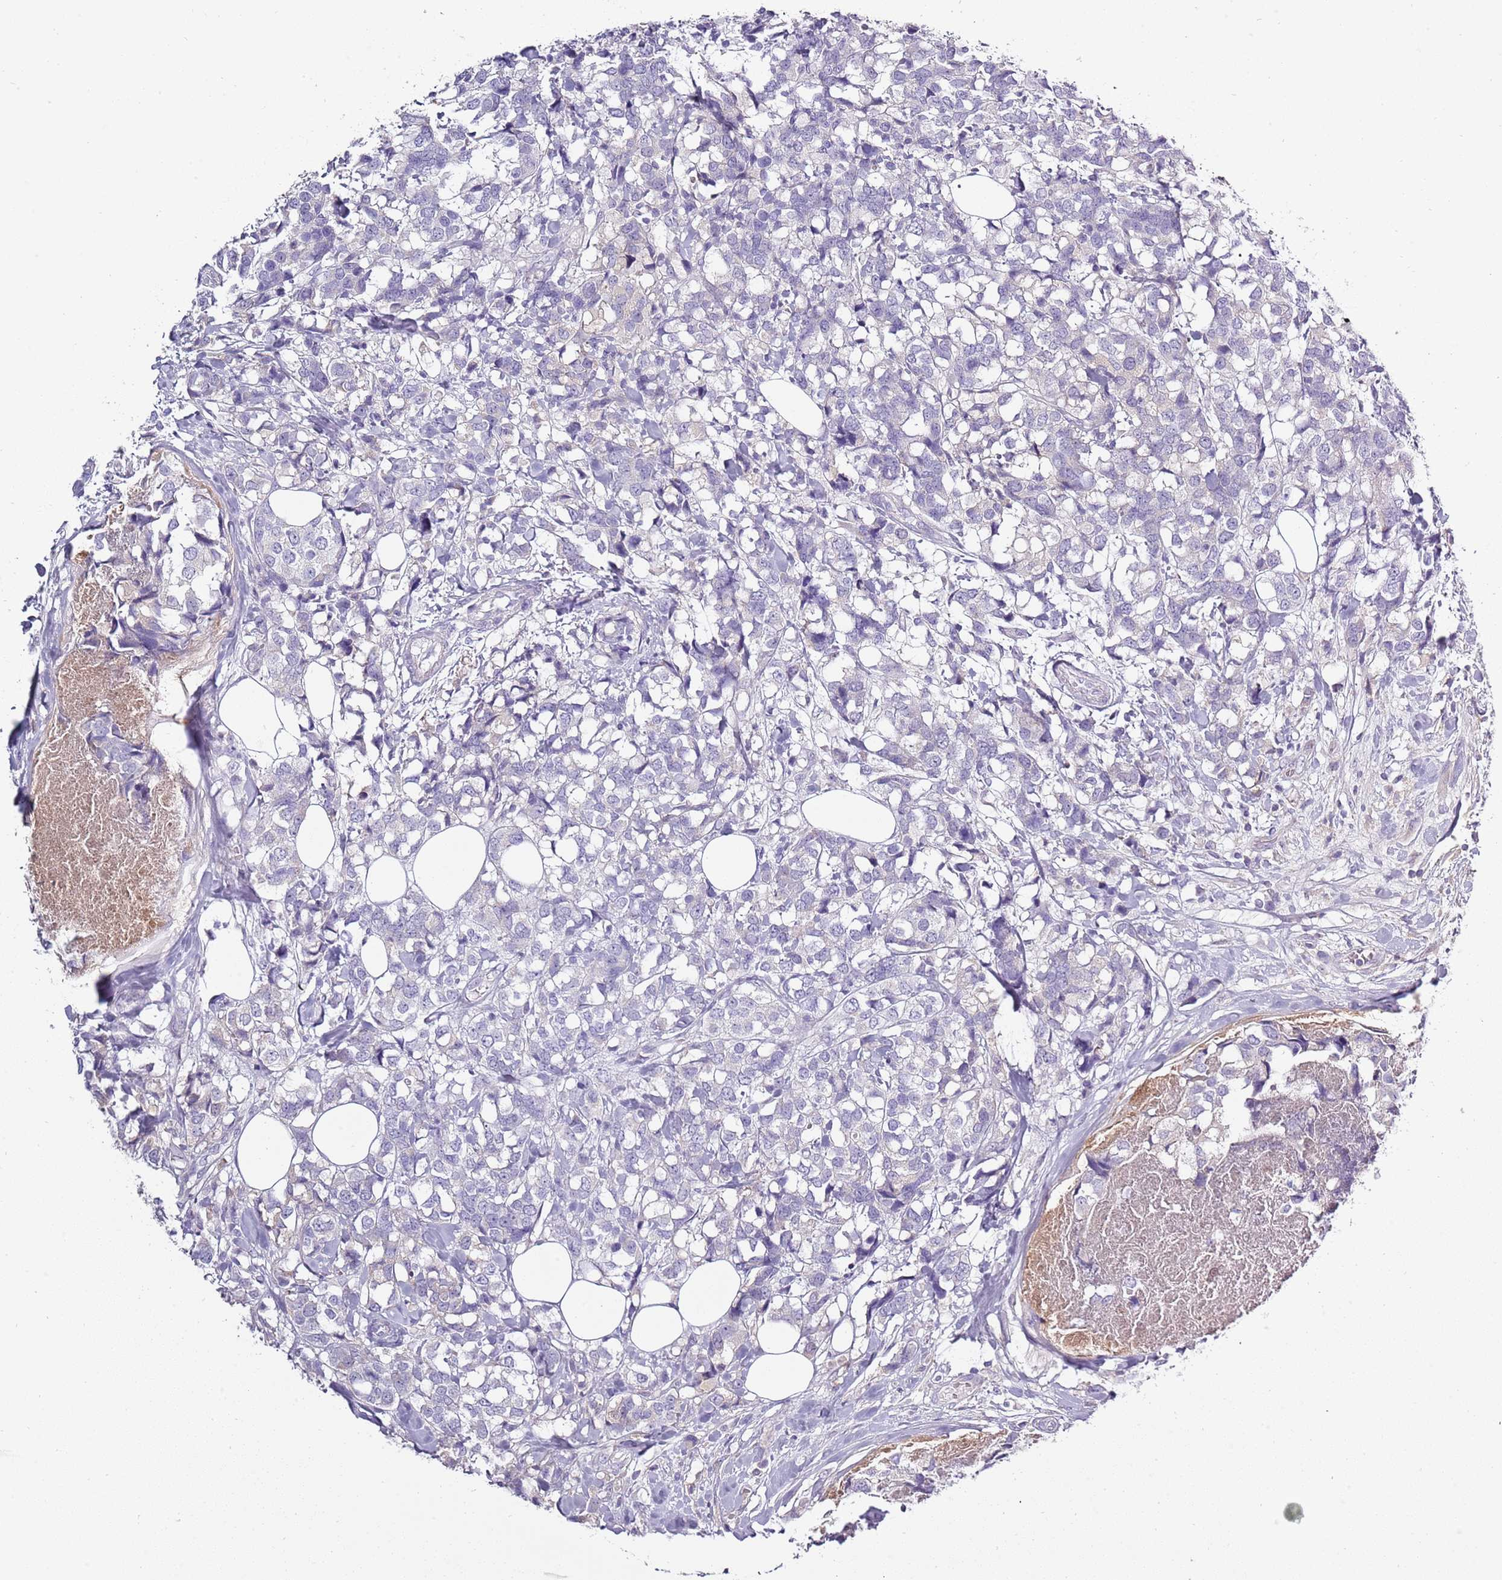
{"staining": {"intensity": "negative", "quantity": "none", "location": "none"}, "tissue": "breast cancer", "cell_type": "Tumor cells", "image_type": "cancer", "snomed": [{"axis": "morphology", "description": "Lobular carcinoma"}, {"axis": "topography", "description": "Breast"}], "caption": "A high-resolution photomicrograph shows IHC staining of lobular carcinoma (breast), which displays no significant staining in tumor cells.", "gene": "TNFRSF6B", "patient": {"sex": "female", "age": 59}}